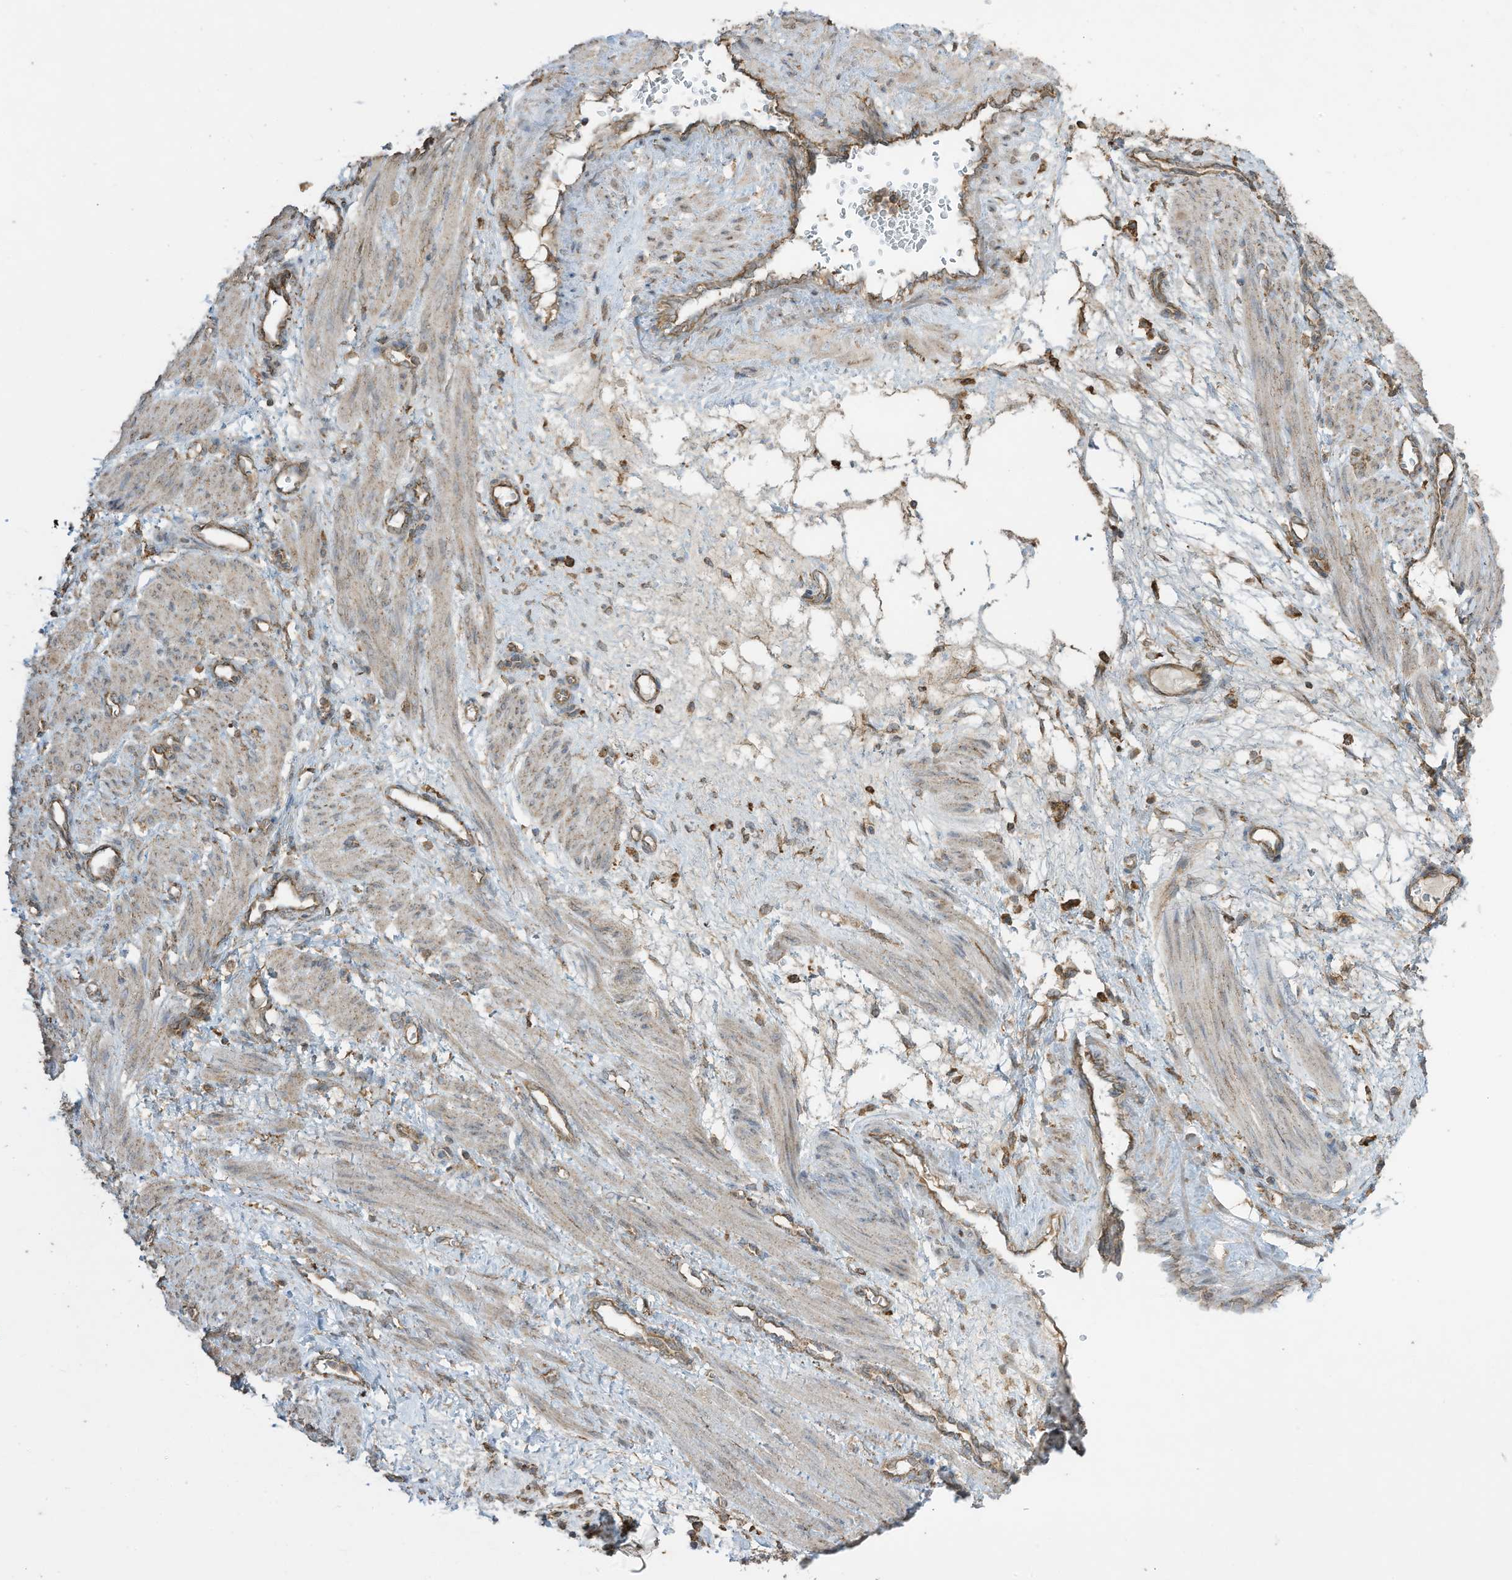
{"staining": {"intensity": "weak", "quantity": "<25%", "location": "cytoplasmic/membranous"}, "tissue": "smooth muscle", "cell_type": "Smooth muscle cells", "image_type": "normal", "snomed": [{"axis": "morphology", "description": "Normal tissue, NOS"}, {"axis": "topography", "description": "Endometrium"}], "caption": "The histopathology image shows no significant expression in smooth muscle cells of smooth muscle. Nuclei are stained in blue.", "gene": "CGAS", "patient": {"sex": "female", "age": 33}}